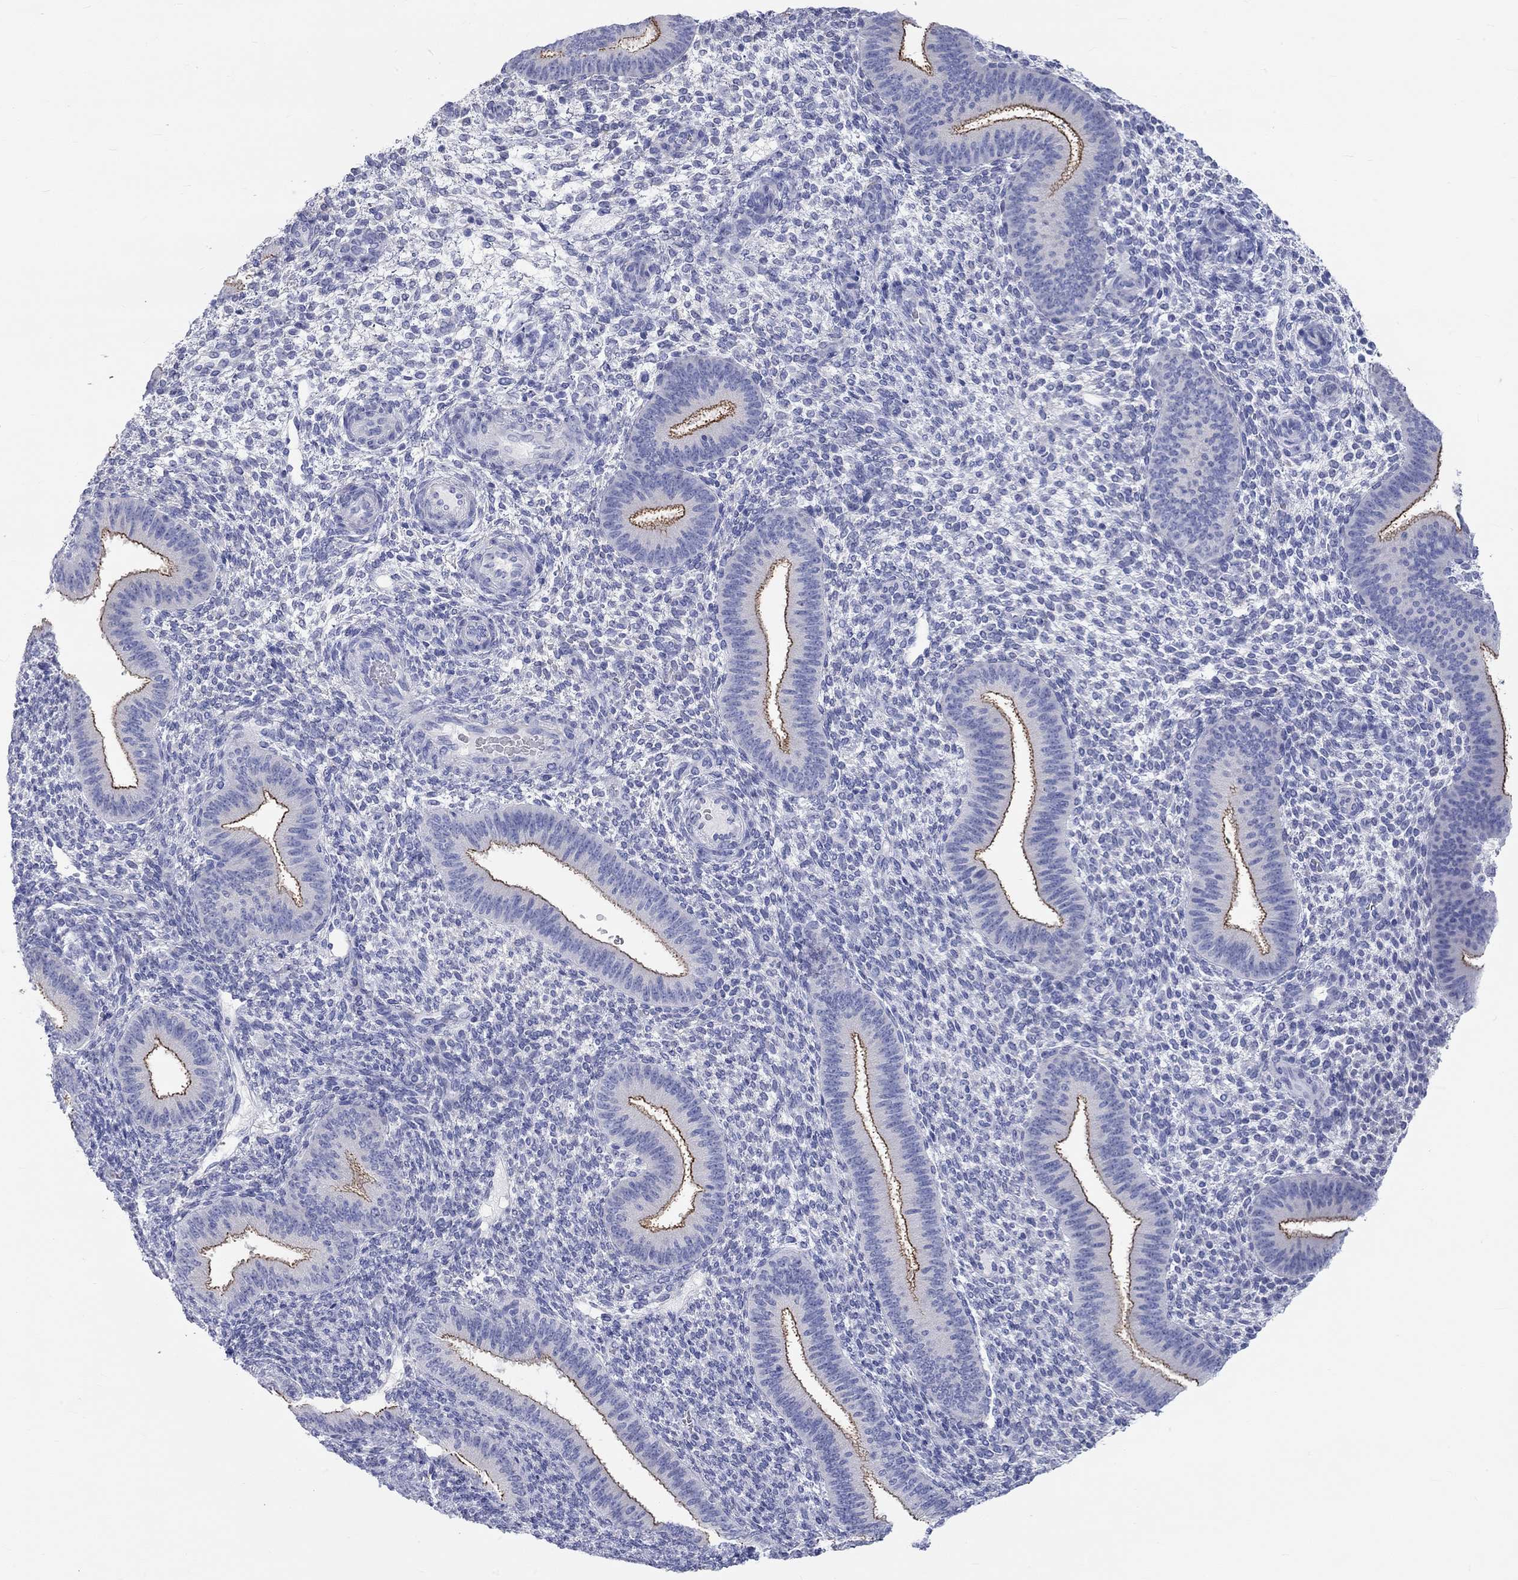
{"staining": {"intensity": "negative", "quantity": "none", "location": "none"}, "tissue": "endometrium", "cell_type": "Cells in endometrial stroma", "image_type": "normal", "snomed": [{"axis": "morphology", "description": "Normal tissue, NOS"}, {"axis": "topography", "description": "Endometrium"}], "caption": "Unremarkable endometrium was stained to show a protein in brown. There is no significant positivity in cells in endometrial stroma. (DAB (3,3'-diaminobenzidine) immunohistochemistry (IHC) with hematoxylin counter stain).", "gene": "SPATA9", "patient": {"sex": "female", "age": 39}}